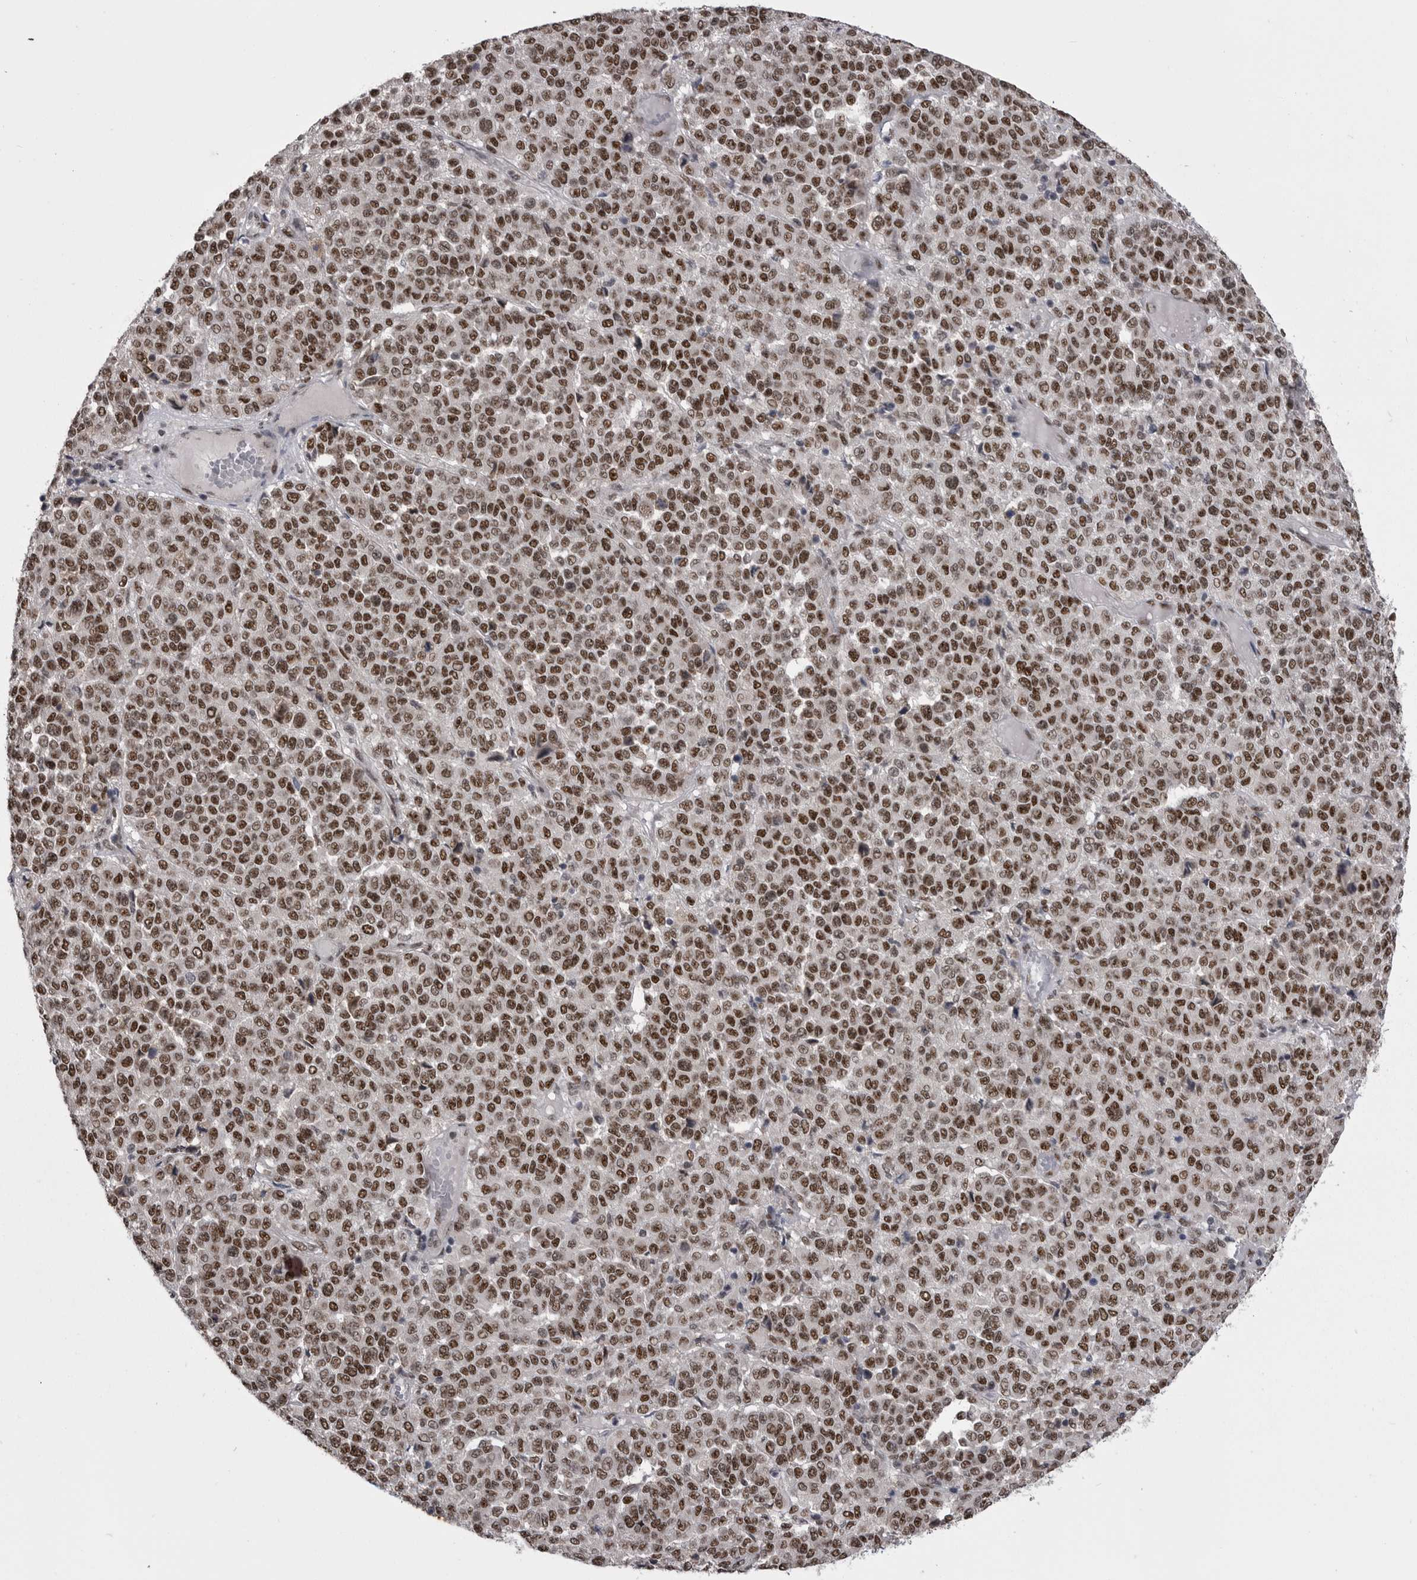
{"staining": {"intensity": "strong", "quantity": ">75%", "location": "nuclear"}, "tissue": "melanoma", "cell_type": "Tumor cells", "image_type": "cancer", "snomed": [{"axis": "morphology", "description": "Malignant melanoma, Metastatic site"}, {"axis": "topography", "description": "Pancreas"}], "caption": "Malignant melanoma (metastatic site) stained with a protein marker displays strong staining in tumor cells.", "gene": "MEPCE", "patient": {"sex": "female", "age": 30}}